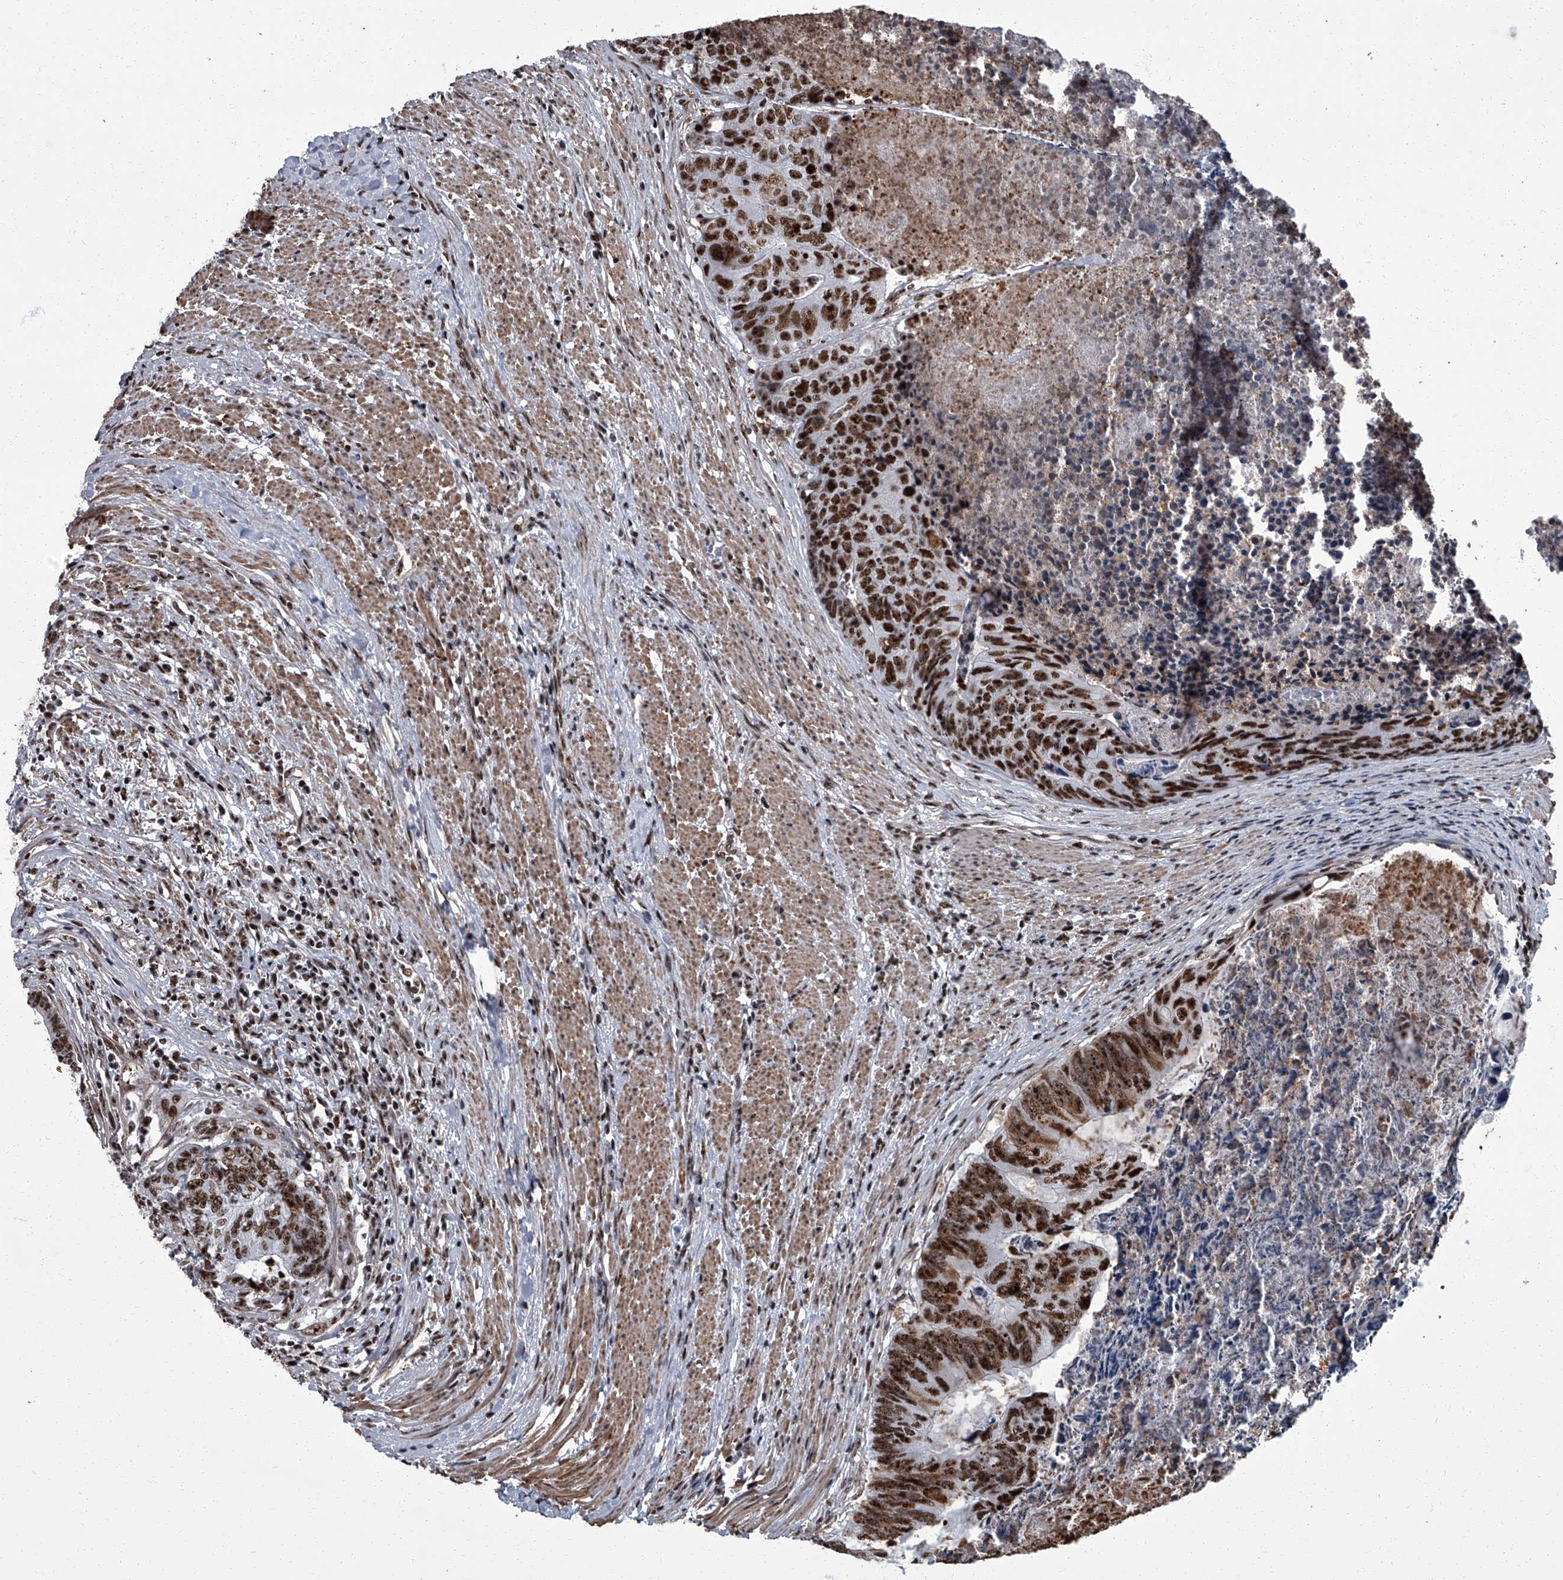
{"staining": {"intensity": "strong", "quantity": ">75%", "location": "nuclear"}, "tissue": "colorectal cancer", "cell_type": "Tumor cells", "image_type": "cancer", "snomed": [{"axis": "morphology", "description": "Adenocarcinoma, NOS"}, {"axis": "topography", "description": "Colon"}], "caption": "Tumor cells reveal strong nuclear staining in approximately >75% of cells in colorectal cancer.", "gene": "ZNF518B", "patient": {"sex": "female", "age": 67}}